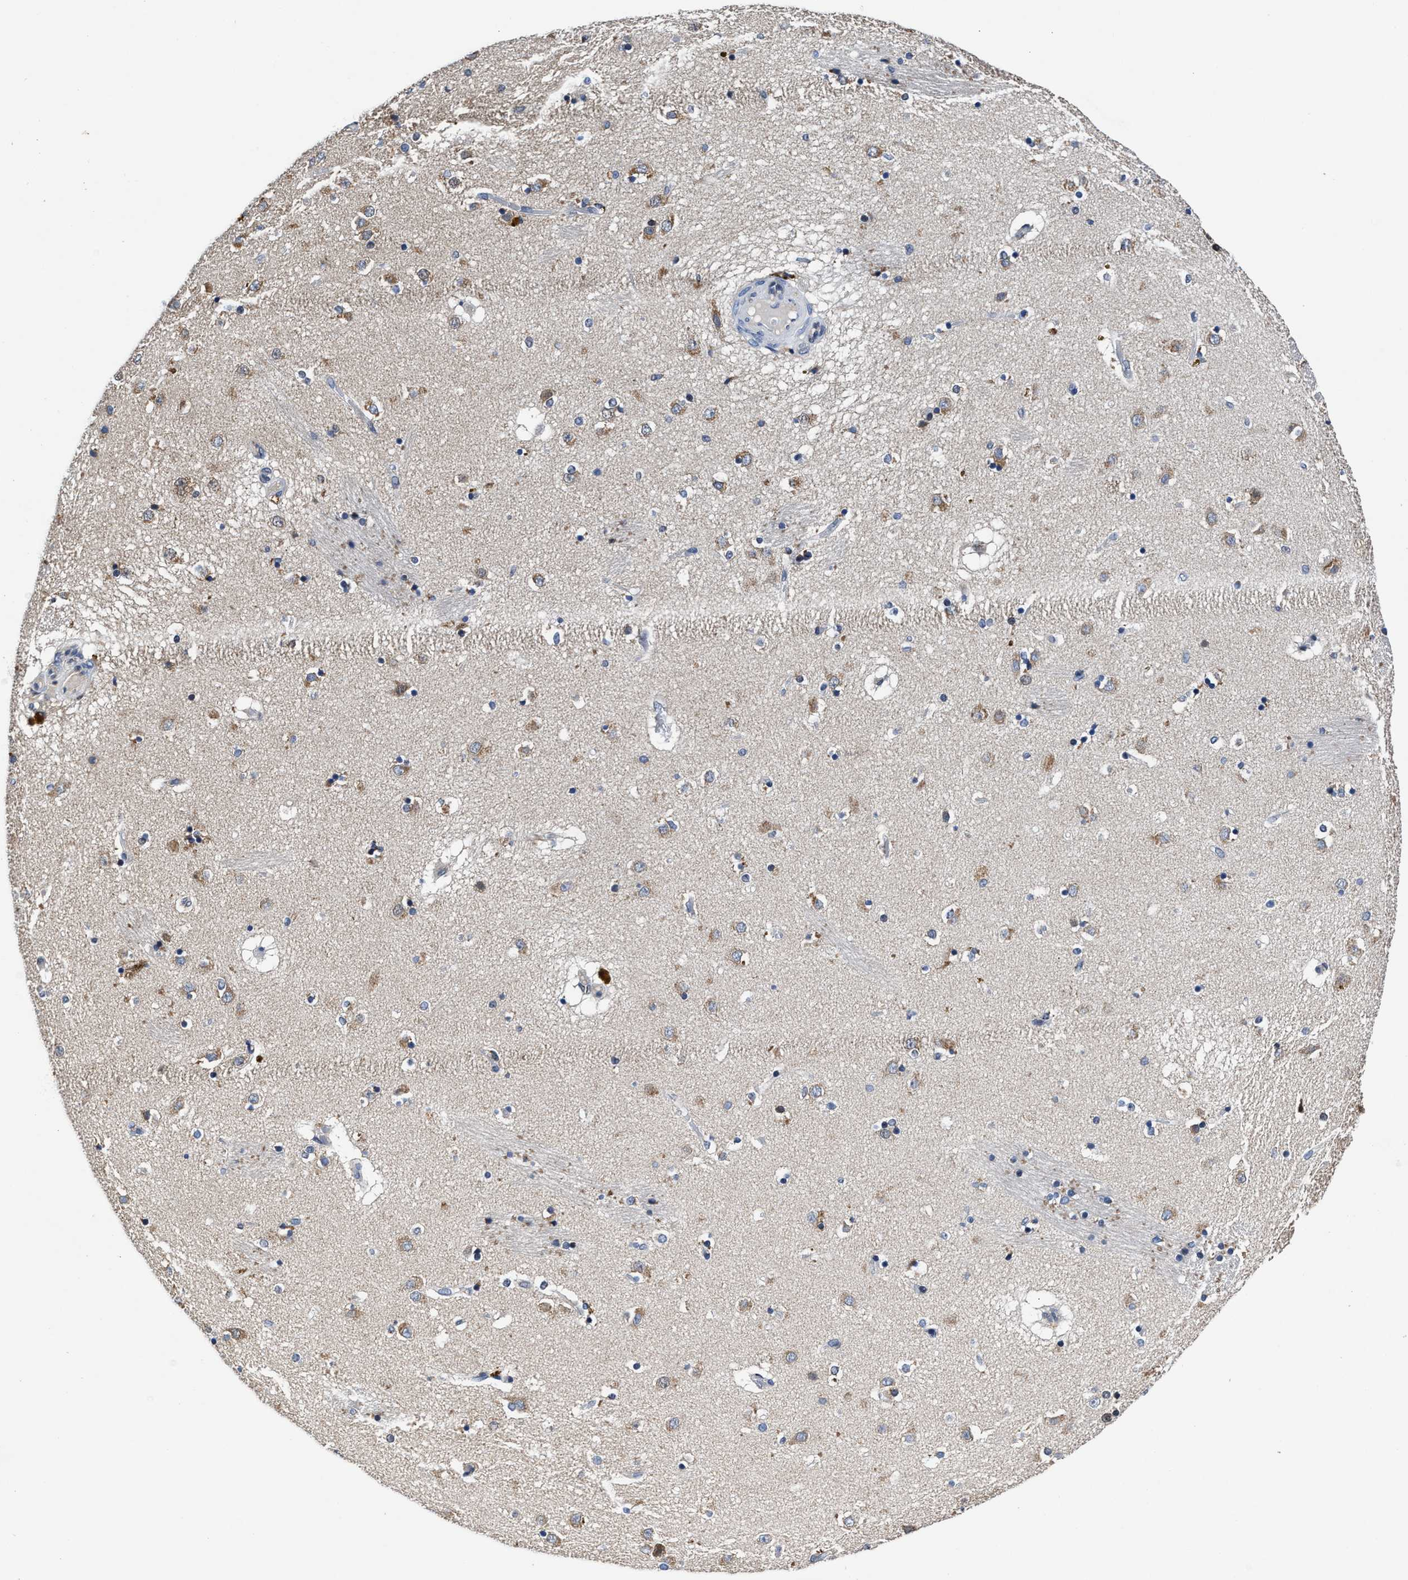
{"staining": {"intensity": "negative", "quantity": "none", "location": "none"}, "tissue": "caudate", "cell_type": "Glial cells", "image_type": "normal", "snomed": [{"axis": "morphology", "description": "Normal tissue, NOS"}, {"axis": "topography", "description": "Lateral ventricle wall"}], "caption": "Immunohistochemistry (IHC) photomicrograph of unremarkable caudate: caudate stained with DAB displays no significant protein expression in glial cells.", "gene": "TMEM53", "patient": {"sex": "male", "age": 70}}